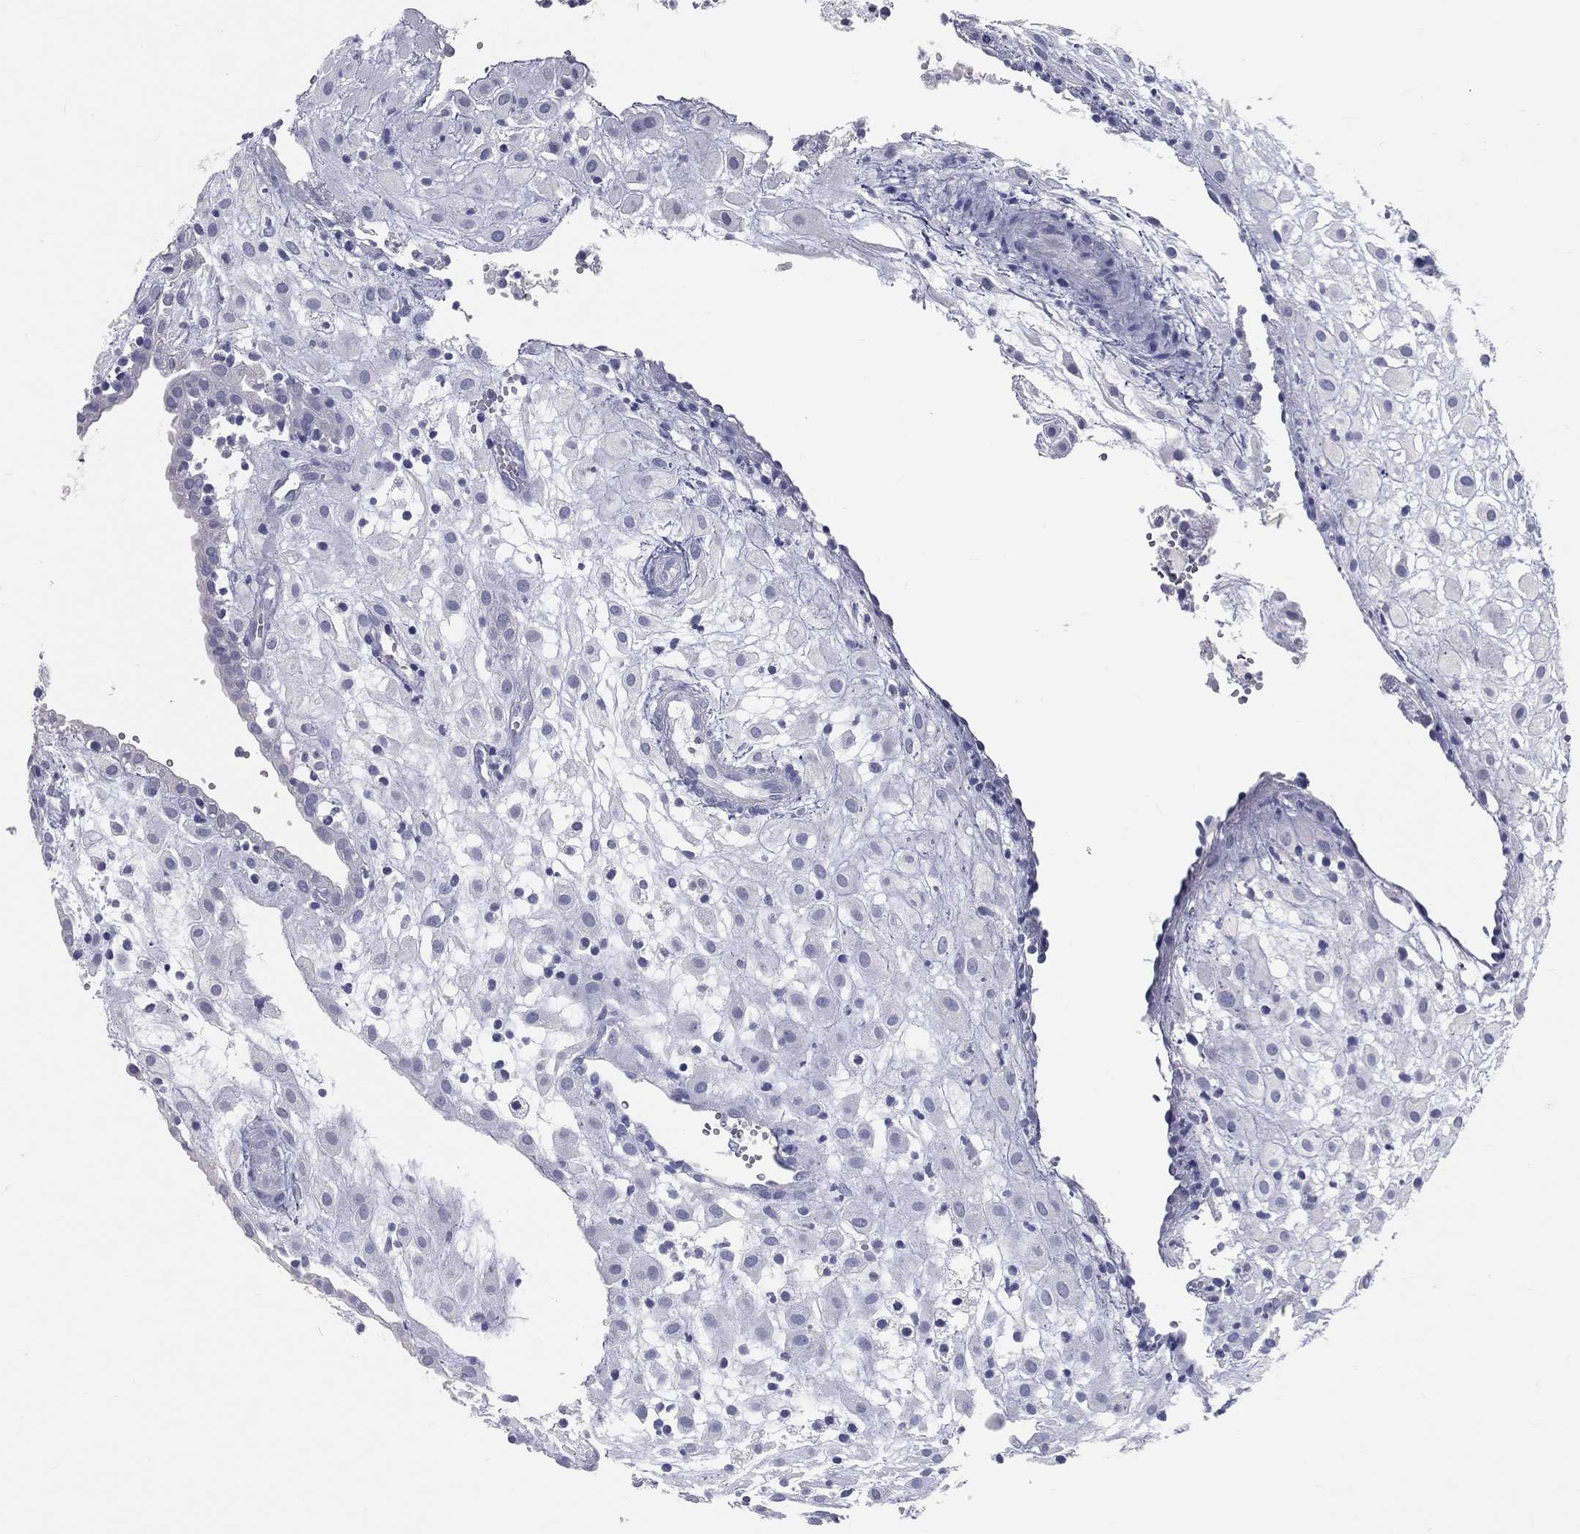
{"staining": {"intensity": "negative", "quantity": "none", "location": "none"}, "tissue": "placenta", "cell_type": "Decidual cells", "image_type": "normal", "snomed": [{"axis": "morphology", "description": "Normal tissue, NOS"}, {"axis": "topography", "description": "Placenta"}], "caption": "Decidual cells are negative for protein expression in normal human placenta. (IHC, brightfield microscopy, high magnification).", "gene": "TFPI2", "patient": {"sex": "female", "age": 24}}